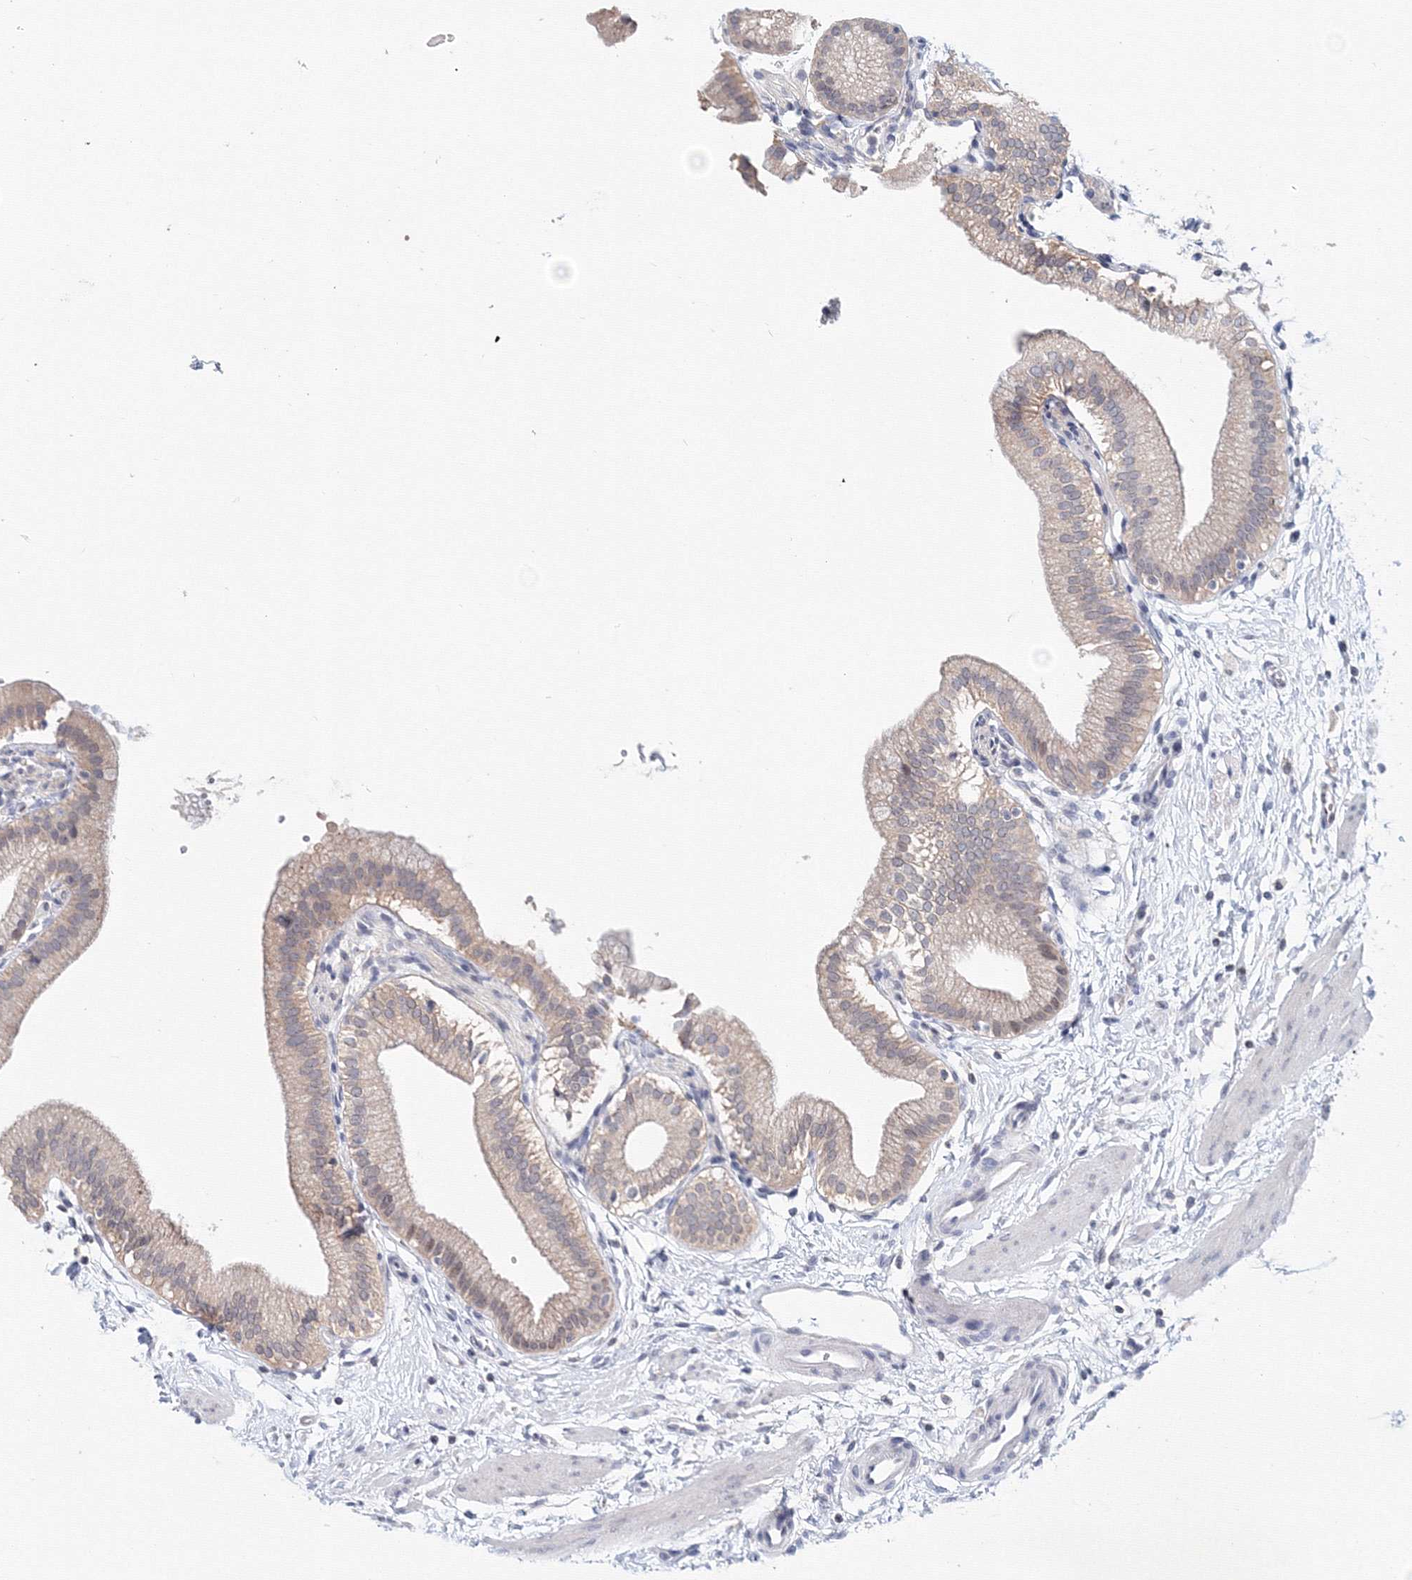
{"staining": {"intensity": "negative", "quantity": "none", "location": "none"}, "tissue": "gallbladder", "cell_type": "Glandular cells", "image_type": "normal", "snomed": [{"axis": "morphology", "description": "Normal tissue, NOS"}, {"axis": "topography", "description": "Gallbladder"}], "caption": "Immunohistochemistry (IHC) of unremarkable gallbladder shows no staining in glandular cells.", "gene": "SLC7A7", "patient": {"sex": "male", "age": 55}}